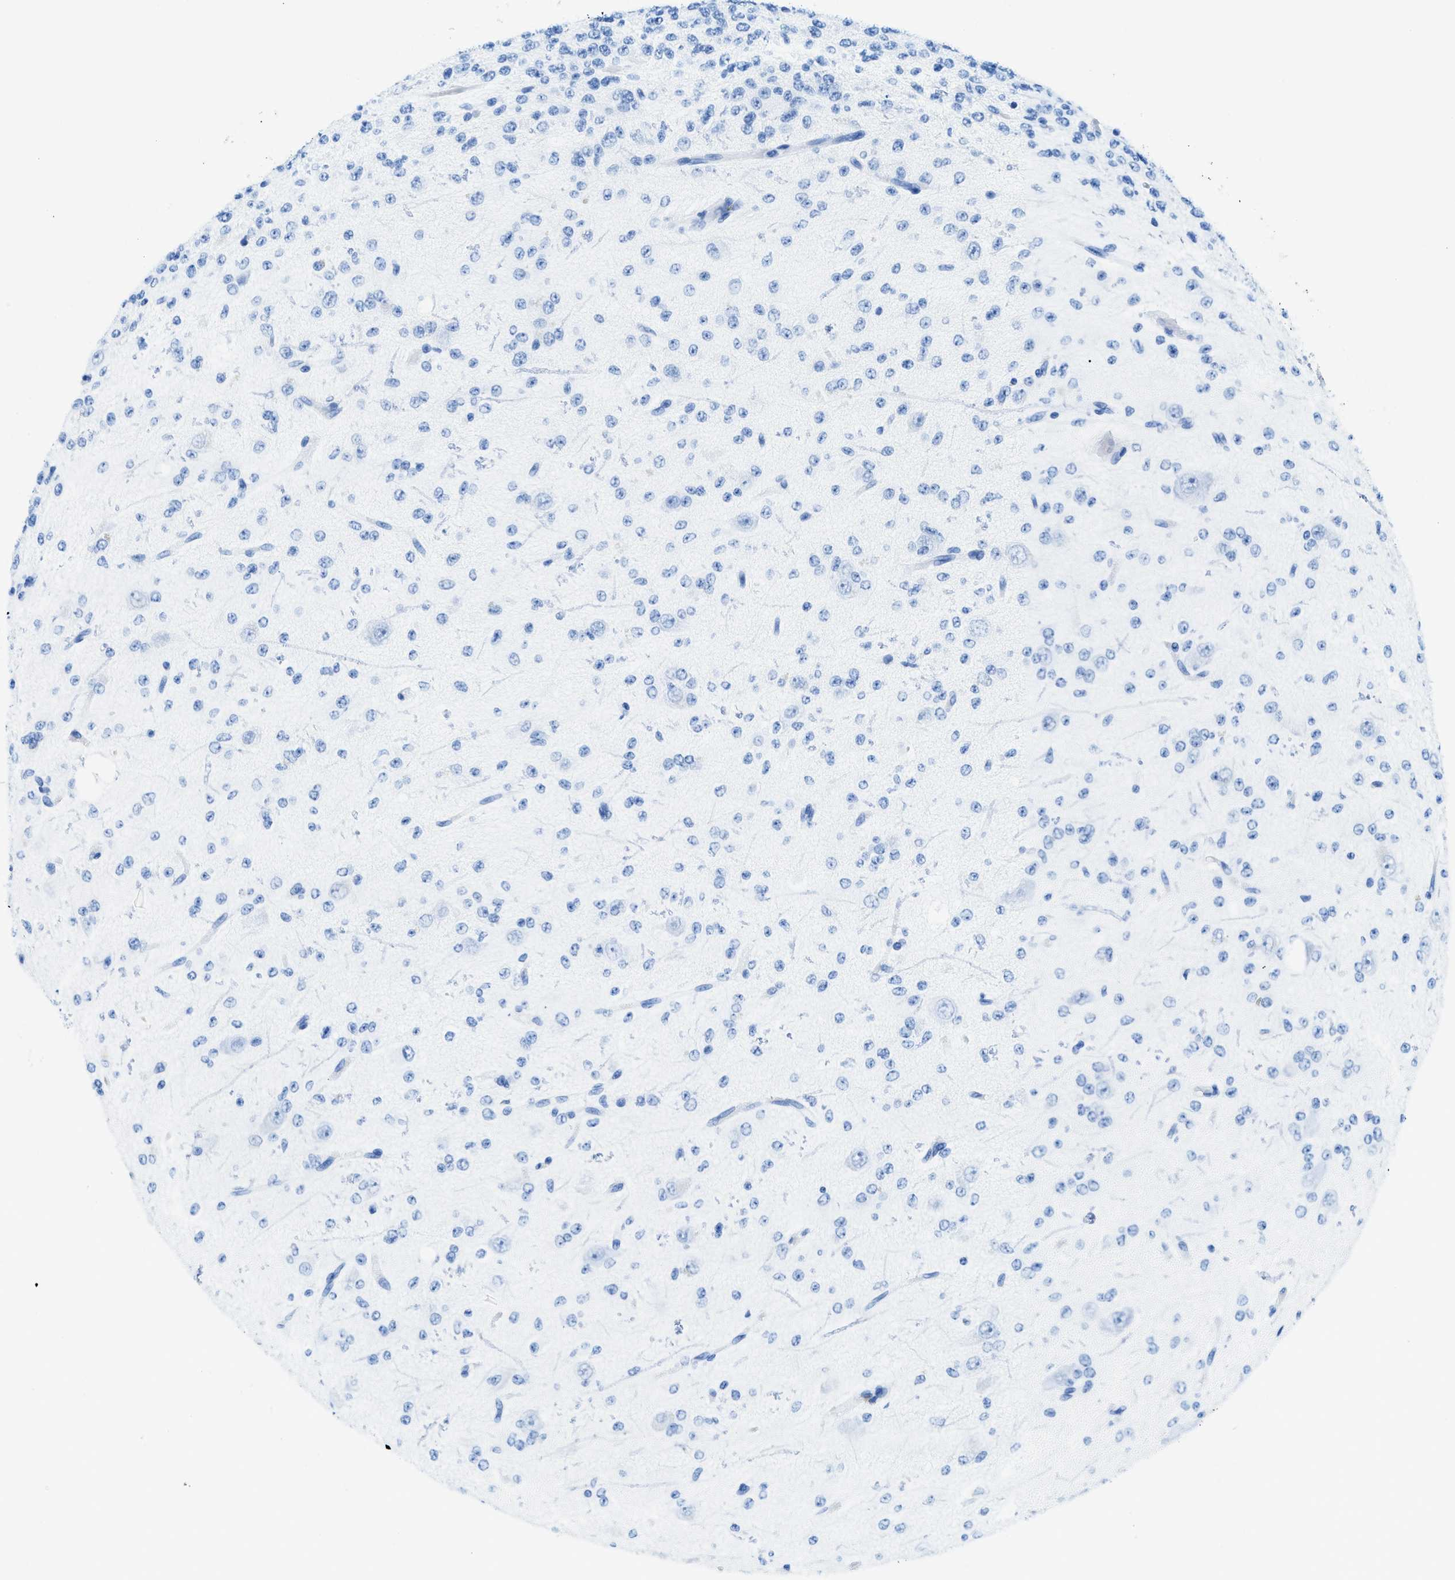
{"staining": {"intensity": "negative", "quantity": "none", "location": "none"}, "tissue": "glioma", "cell_type": "Tumor cells", "image_type": "cancer", "snomed": [{"axis": "morphology", "description": "Glioma, malignant, High grade"}, {"axis": "topography", "description": "pancreas cauda"}], "caption": "The immunohistochemistry (IHC) histopathology image has no significant positivity in tumor cells of malignant high-grade glioma tissue.", "gene": "SMARCAD1", "patient": {"sex": "male", "age": 60}}